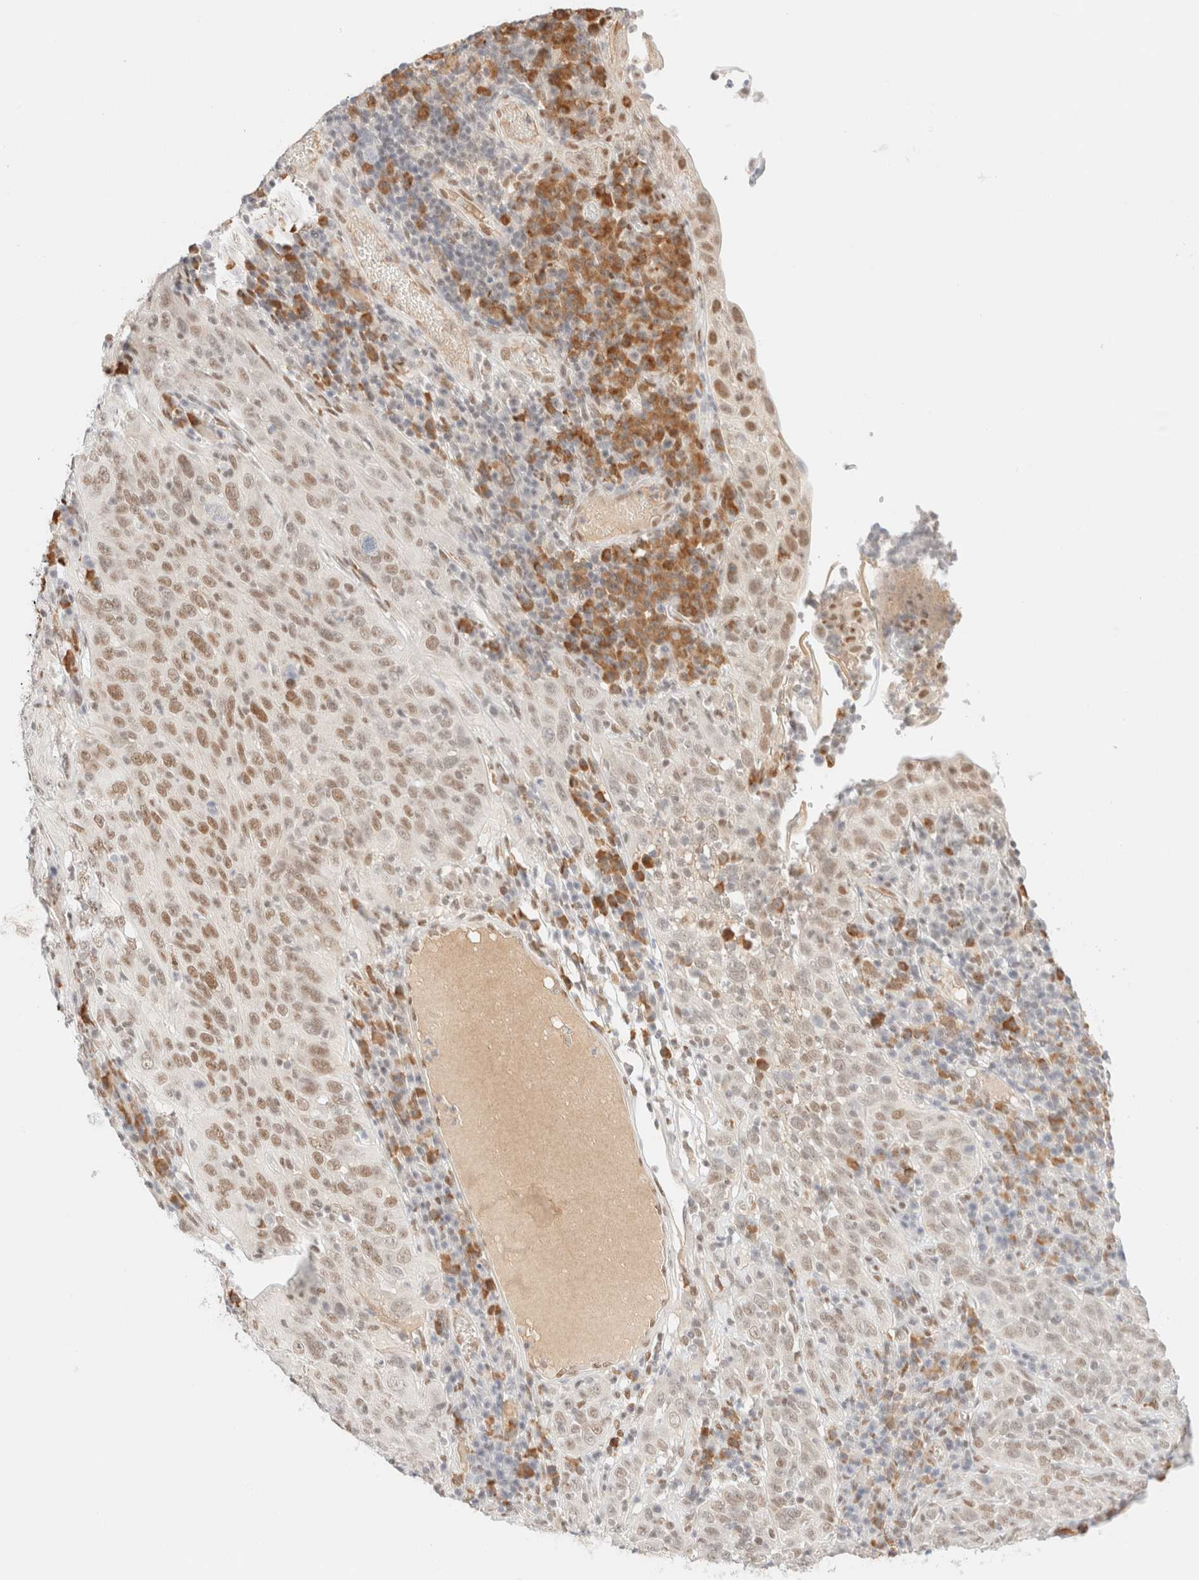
{"staining": {"intensity": "moderate", "quantity": ">75%", "location": "nuclear"}, "tissue": "cervical cancer", "cell_type": "Tumor cells", "image_type": "cancer", "snomed": [{"axis": "morphology", "description": "Squamous cell carcinoma, NOS"}, {"axis": "topography", "description": "Cervix"}], "caption": "Immunohistochemistry (IHC) (DAB) staining of cervical cancer exhibits moderate nuclear protein positivity in about >75% of tumor cells. (DAB (3,3'-diaminobenzidine) = brown stain, brightfield microscopy at high magnification).", "gene": "CIC", "patient": {"sex": "female", "age": 46}}